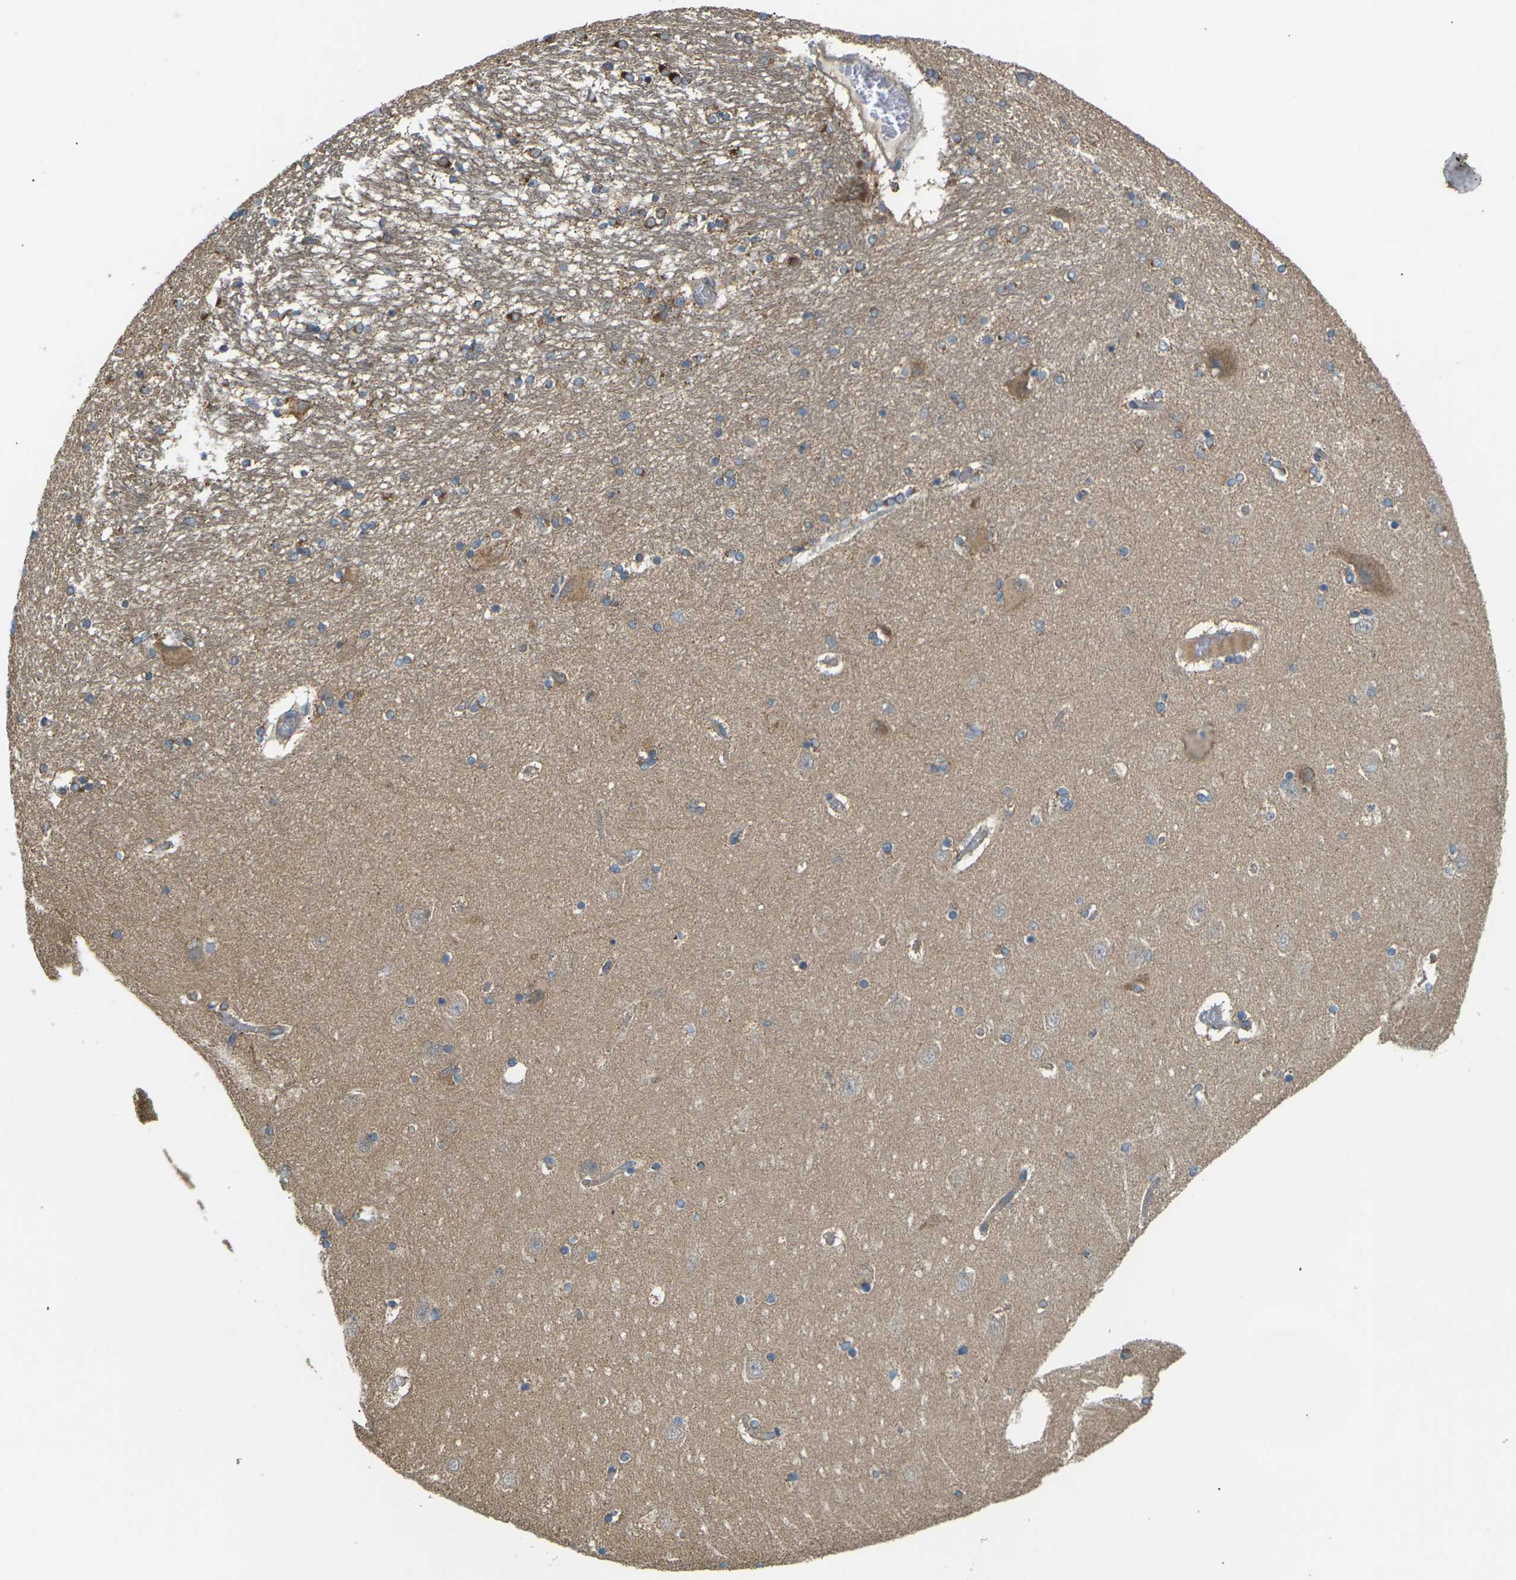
{"staining": {"intensity": "moderate", "quantity": ">75%", "location": "cytoplasmic/membranous"}, "tissue": "hippocampus", "cell_type": "Glial cells", "image_type": "normal", "snomed": [{"axis": "morphology", "description": "Normal tissue, NOS"}, {"axis": "topography", "description": "Hippocampus"}], "caption": "Protein staining displays moderate cytoplasmic/membranous positivity in approximately >75% of glial cells in unremarkable hippocampus. The staining is performed using DAB (3,3'-diaminobenzidine) brown chromogen to label protein expression. The nuclei are counter-stained blue using hematoxylin.", "gene": "KSR1", "patient": {"sex": "female", "age": 54}}